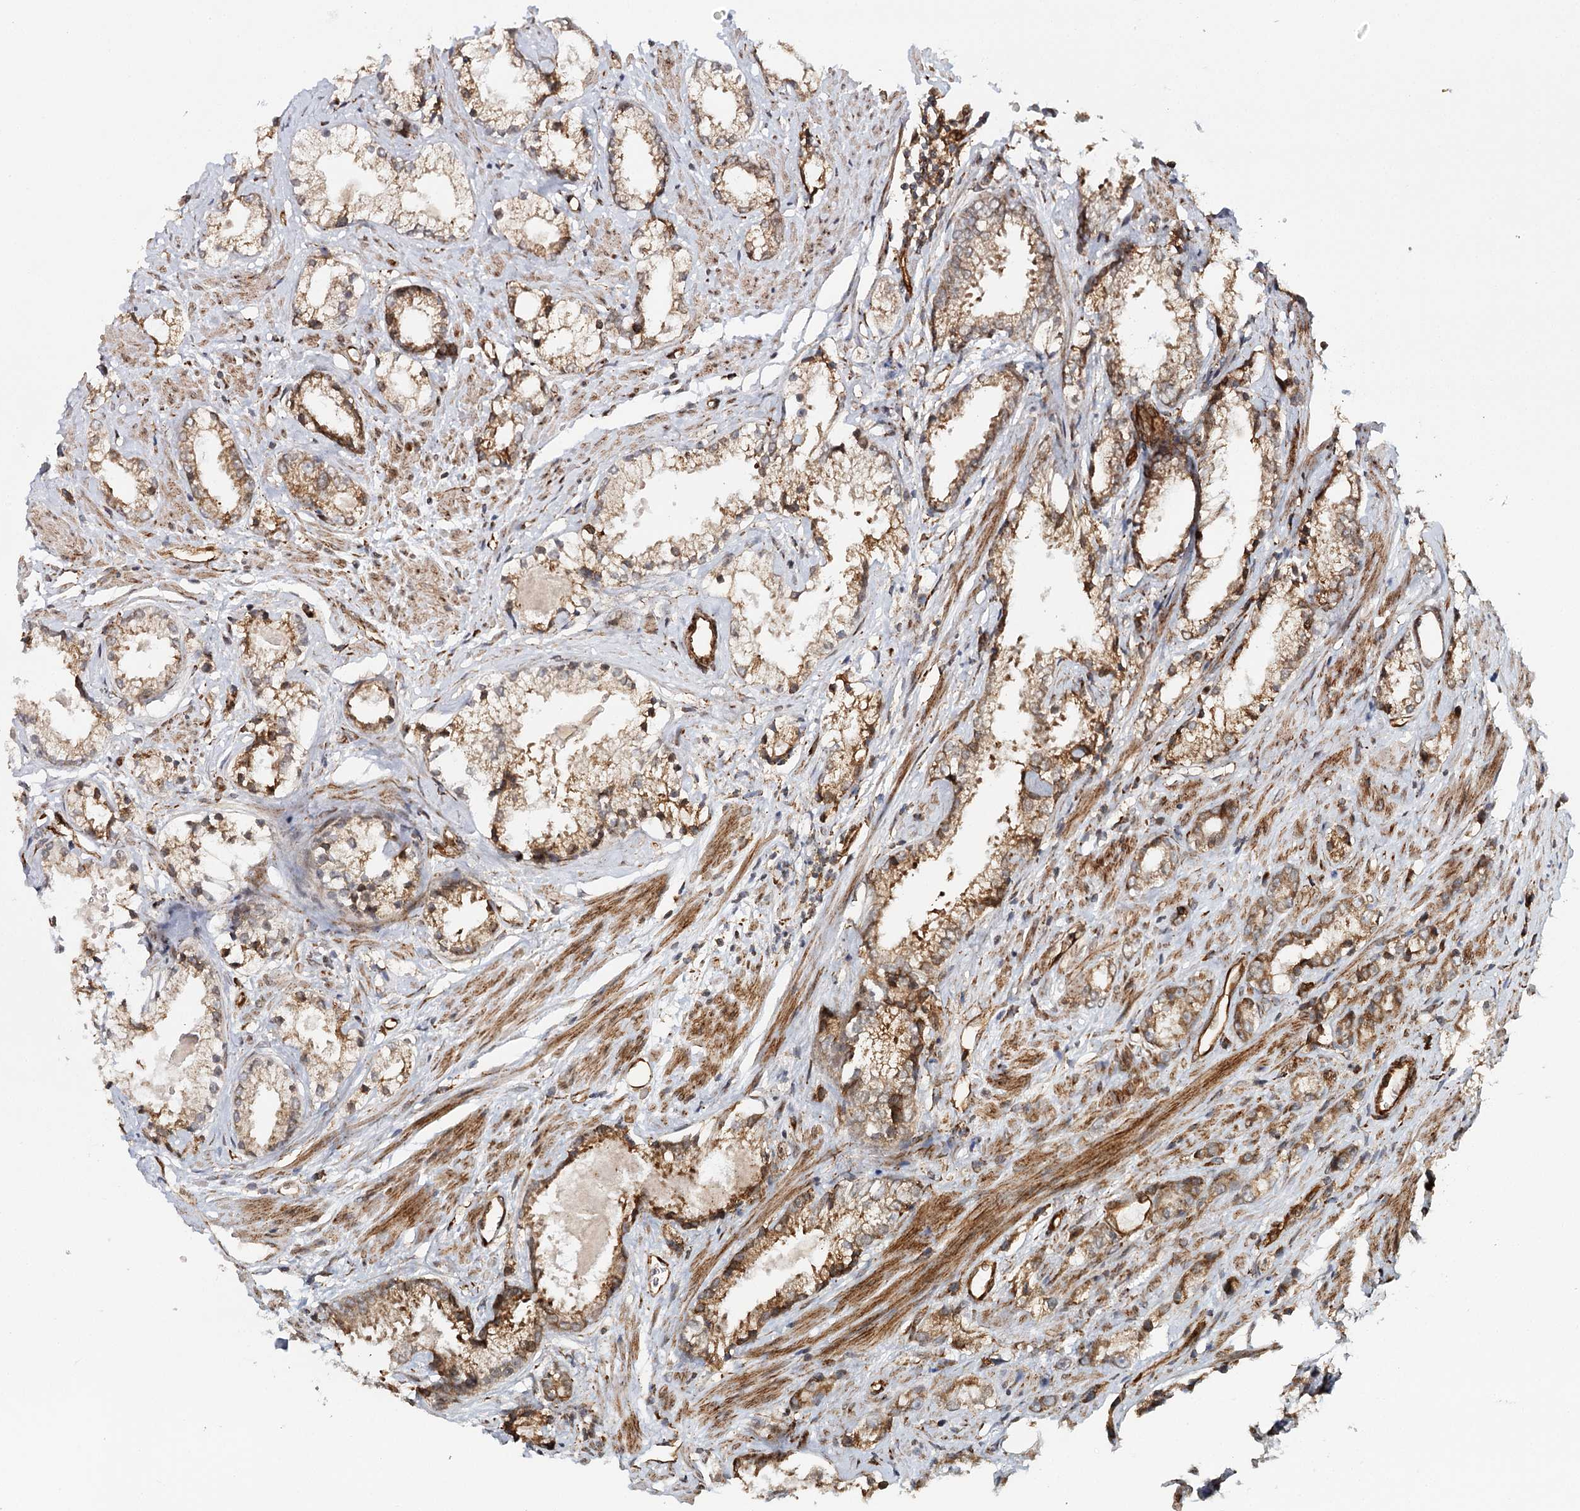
{"staining": {"intensity": "moderate", "quantity": ">75%", "location": "cytoplasmic/membranous"}, "tissue": "prostate cancer", "cell_type": "Tumor cells", "image_type": "cancer", "snomed": [{"axis": "morphology", "description": "Adenocarcinoma, High grade"}, {"axis": "topography", "description": "Prostate"}], "caption": "High-power microscopy captured an IHC image of high-grade adenocarcinoma (prostate), revealing moderate cytoplasmic/membranous staining in about >75% of tumor cells.", "gene": "MKNK1", "patient": {"sex": "male", "age": 66}}